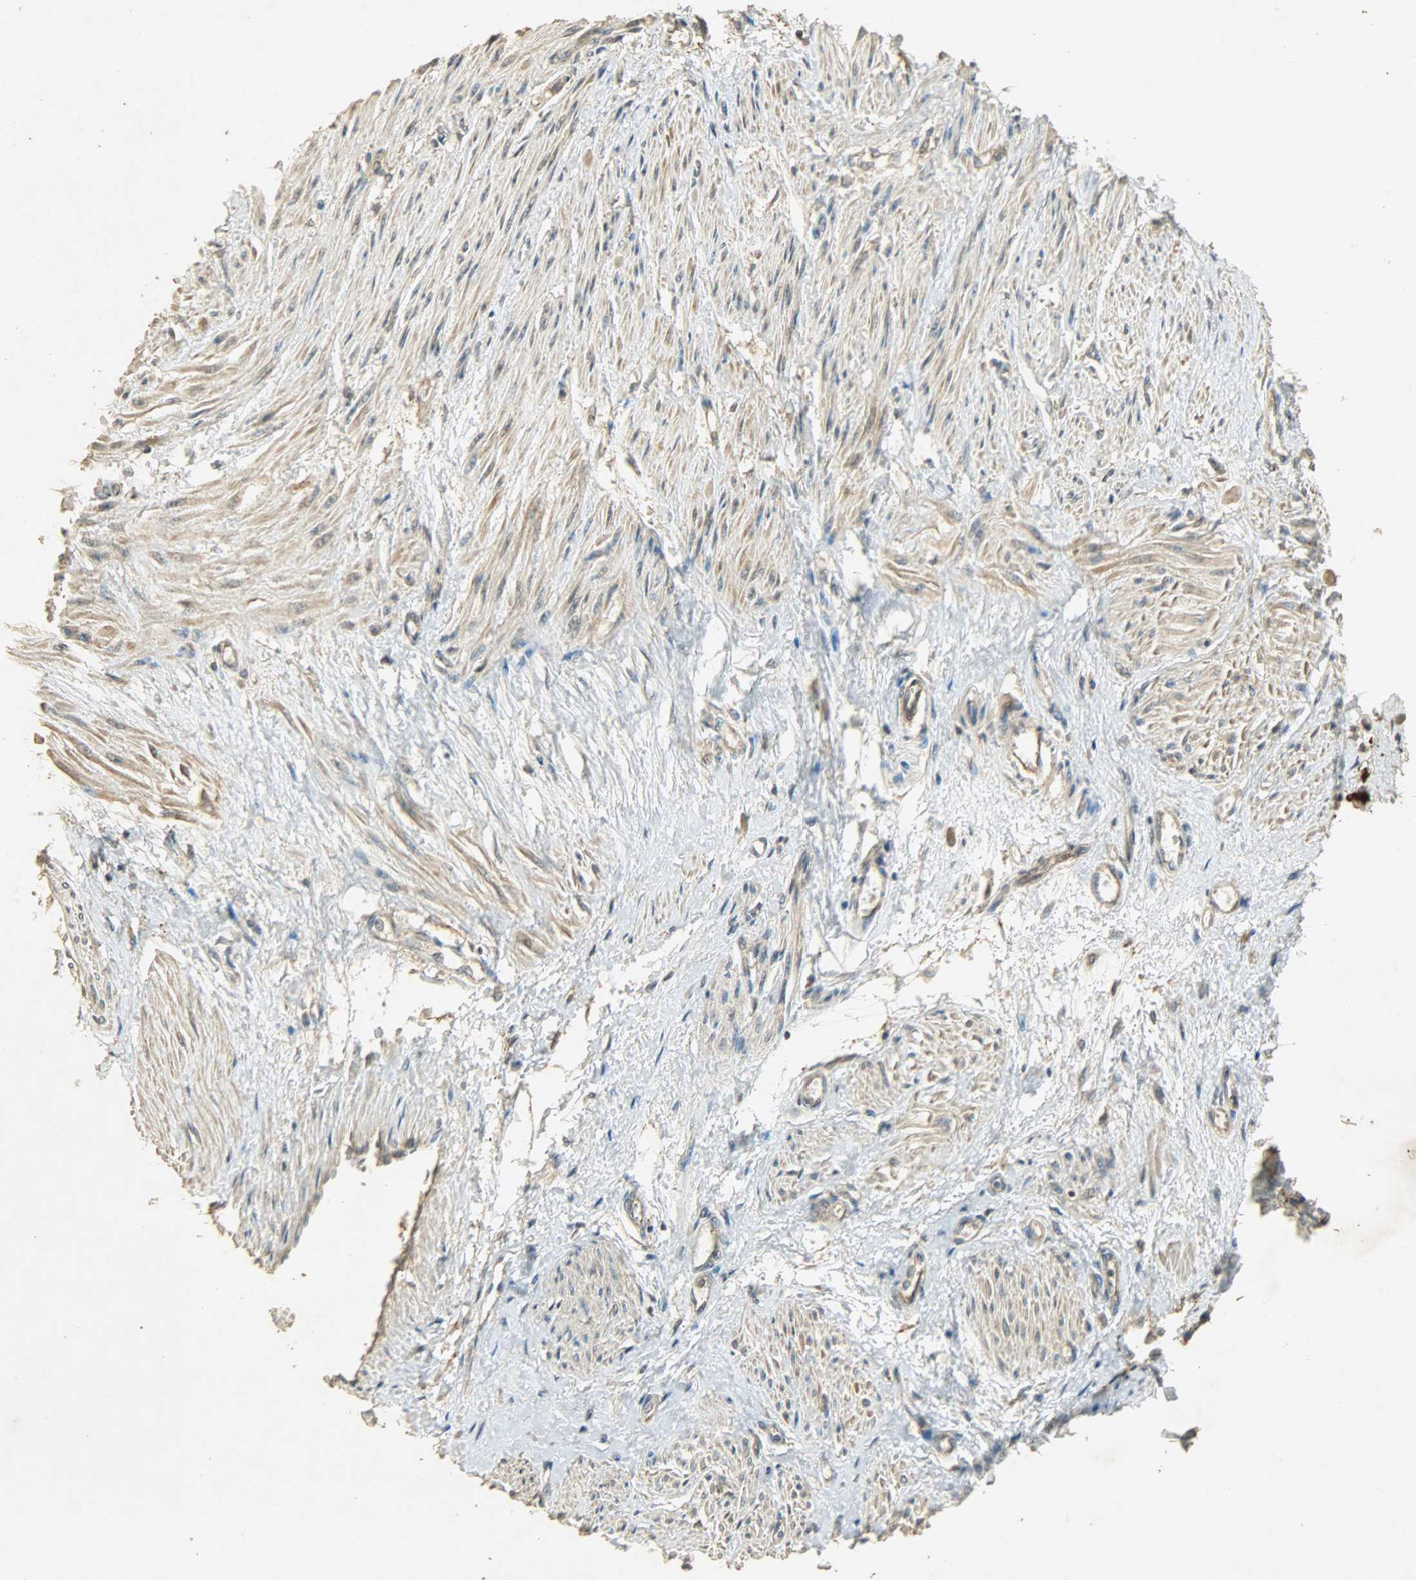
{"staining": {"intensity": "moderate", "quantity": ">75%", "location": "cytoplasmic/membranous"}, "tissue": "smooth muscle", "cell_type": "Smooth muscle cells", "image_type": "normal", "snomed": [{"axis": "morphology", "description": "Normal tissue, NOS"}, {"axis": "topography", "description": "Smooth muscle"}, {"axis": "topography", "description": "Uterus"}], "caption": "Immunohistochemical staining of normal human smooth muscle exhibits >75% levels of moderate cytoplasmic/membranous protein positivity in about >75% of smooth muscle cells.", "gene": "ATP2B1", "patient": {"sex": "female", "age": 39}}